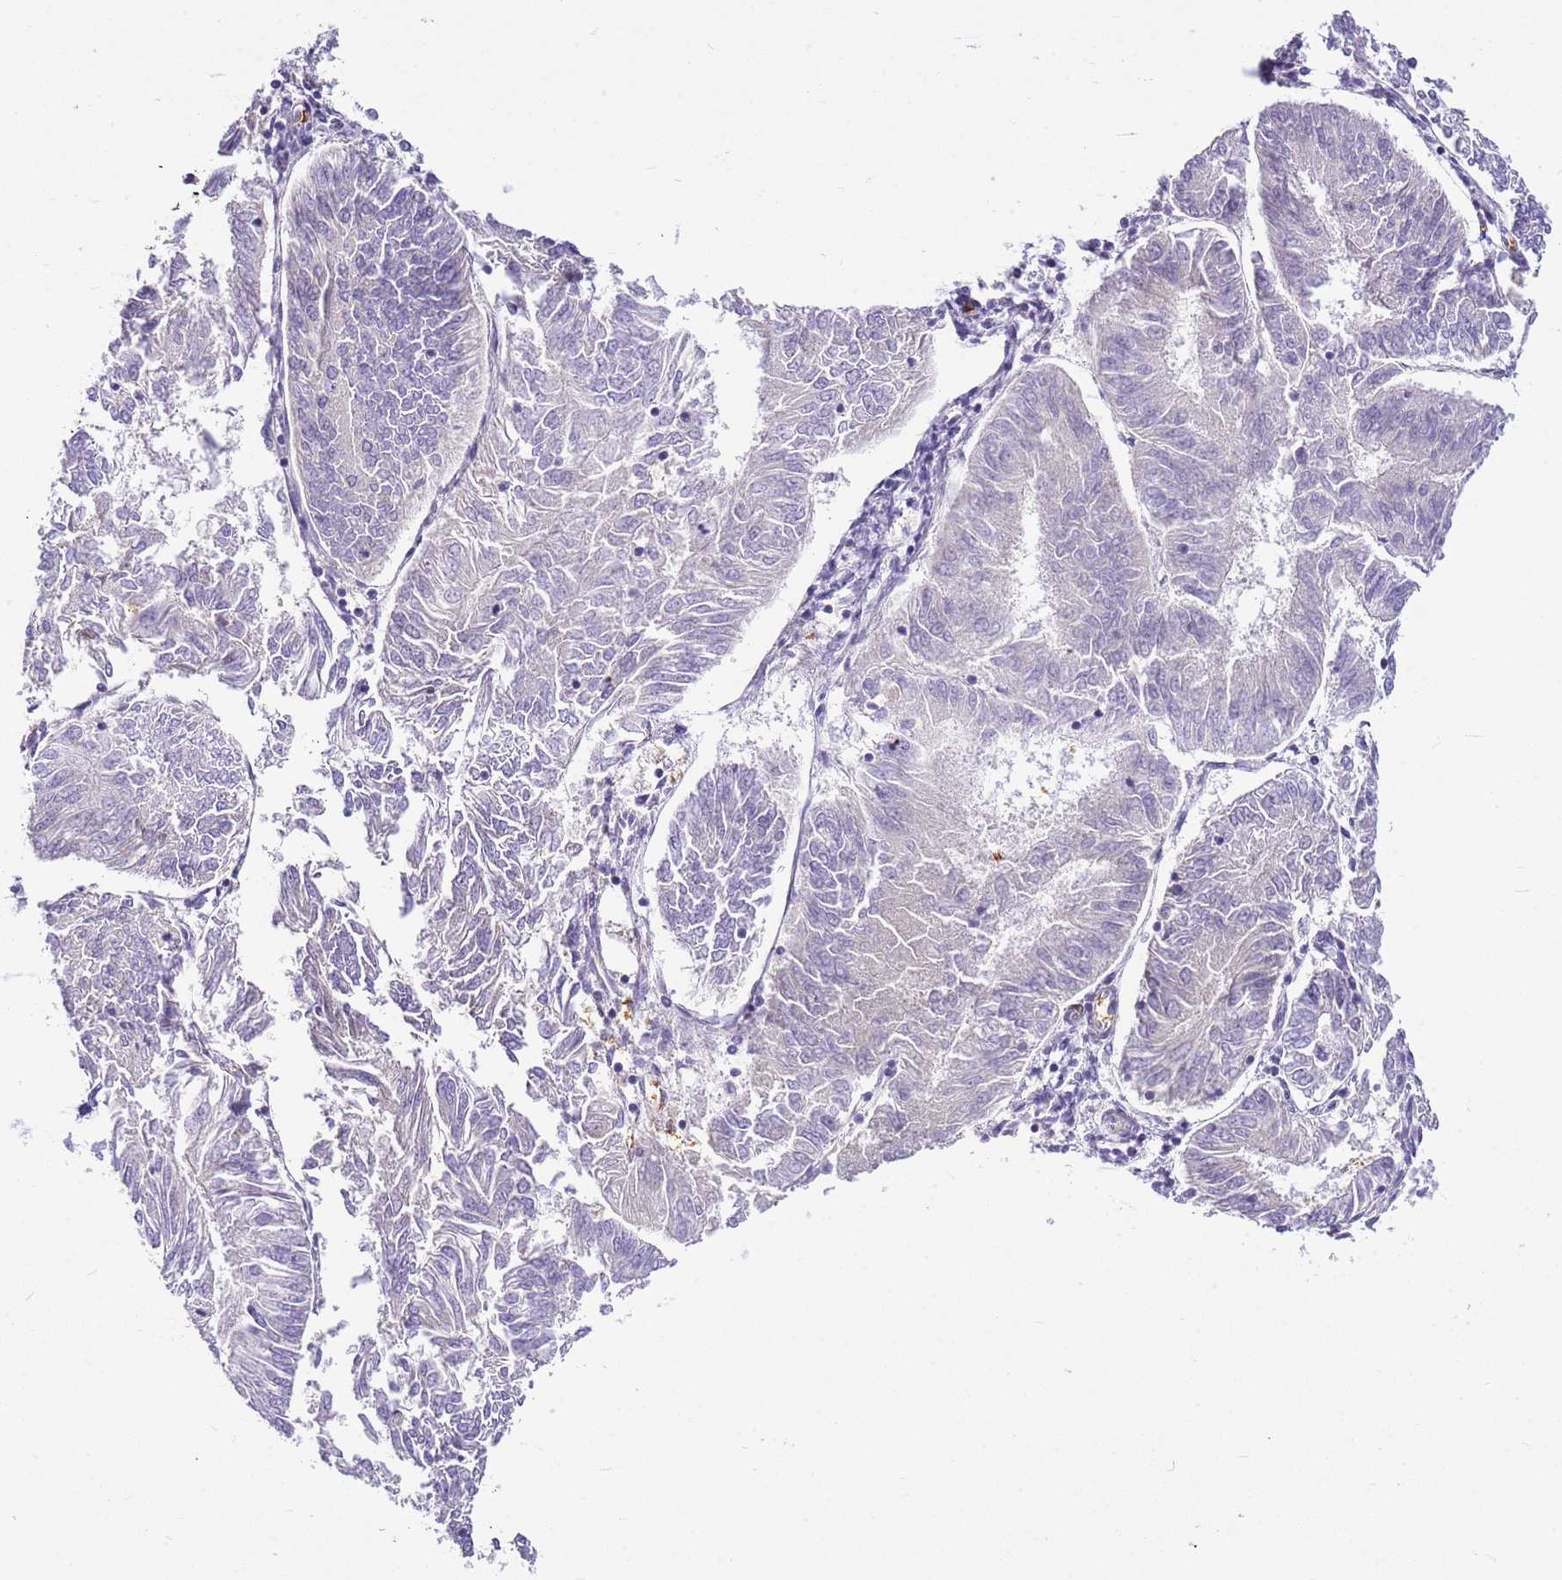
{"staining": {"intensity": "negative", "quantity": "none", "location": "none"}, "tissue": "endometrial cancer", "cell_type": "Tumor cells", "image_type": "cancer", "snomed": [{"axis": "morphology", "description": "Adenocarcinoma, NOS"}, {"axis": "topography", "description": "Endometrium"}], "caption": "Protein analysis of endometrial cancer (adenocarcinoma) reveals no significant expression in tumor cells.", "gene": "SMIM4", "patient": {"sex": "female", "age": 58}}